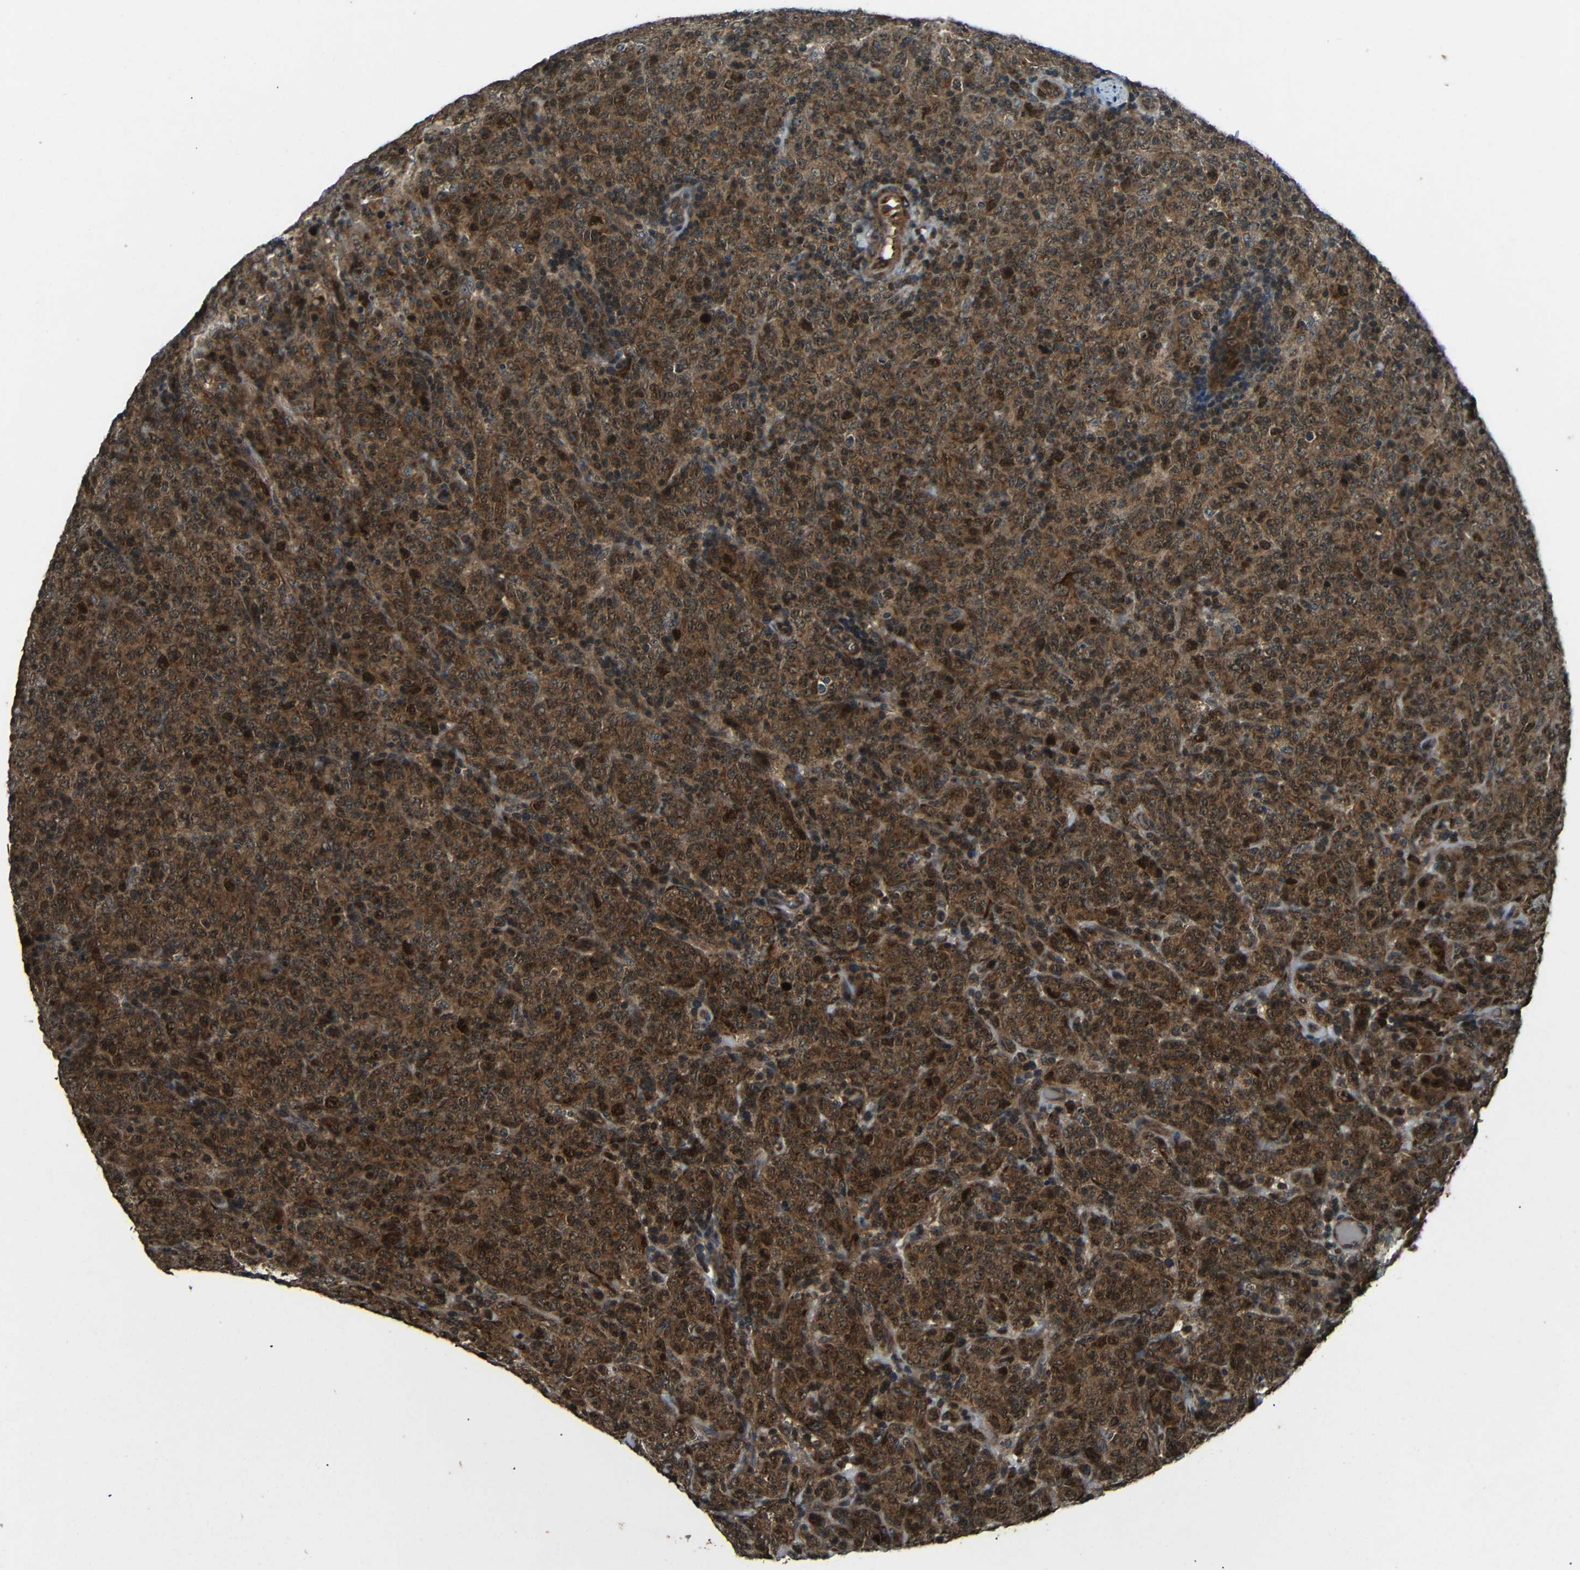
{"staining": {"intensity": "moderate", "quantity": ">75%", "location": "cytoplasmic/membranous,nuclear"}, "tissue": "lymphoma", "cell_type": "Tumor cells", "image_type": "cancer", "snomed": [{"axis": "morphology", "description": "Malignant lymphoma, non-Hodgkin's type, High grade"}, {"axis": "topography", "description": "Tonsil"}], "caption": "The image reveals immunohistochemical staining of high-grade malignant lymphoma, non-Hodgkin's type. There is moderate cytoplasmic/membranous and nuclear positivity is seen in about >75% of tumor cells.", "gene": "PLK2", "patient": {"sex": "female", "age": 36}}